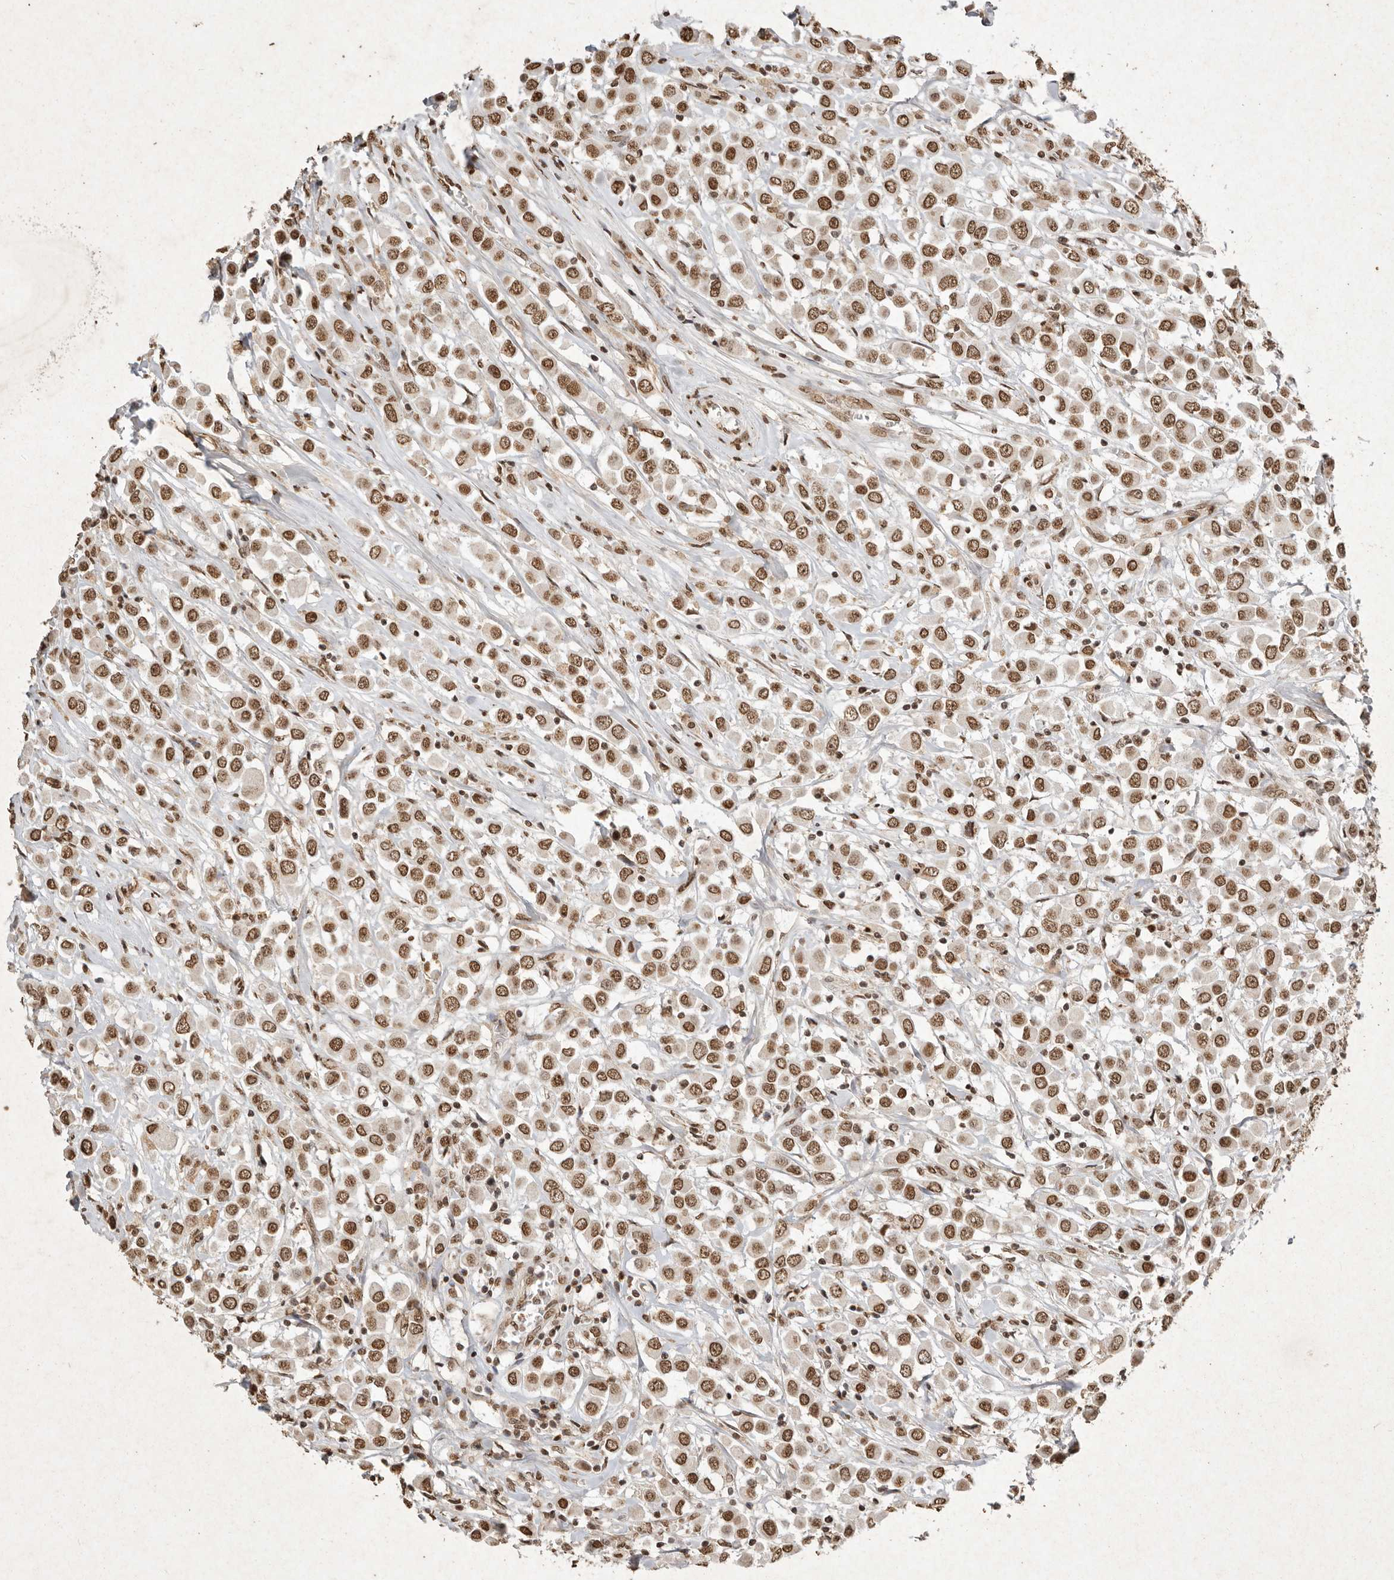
{"staining": {"intensity": "moderate", "quantity": ">75%", "location": "nuclear"}, "tissue": "breast cancer", "cell_type": "Tumor cells", "image_type": "cancer", "snomed": [{"axis": "morphology", "description": "Duct carcinoma"}, {"axis": "topography", "description": "Breast"}], "caption": "Protein staining of breast cancer tissue displays moderate nuclear expression in about >75% of tumor cells.", "gene": "NKX3-2", "patient": {"sex": "female", "age": 61}}